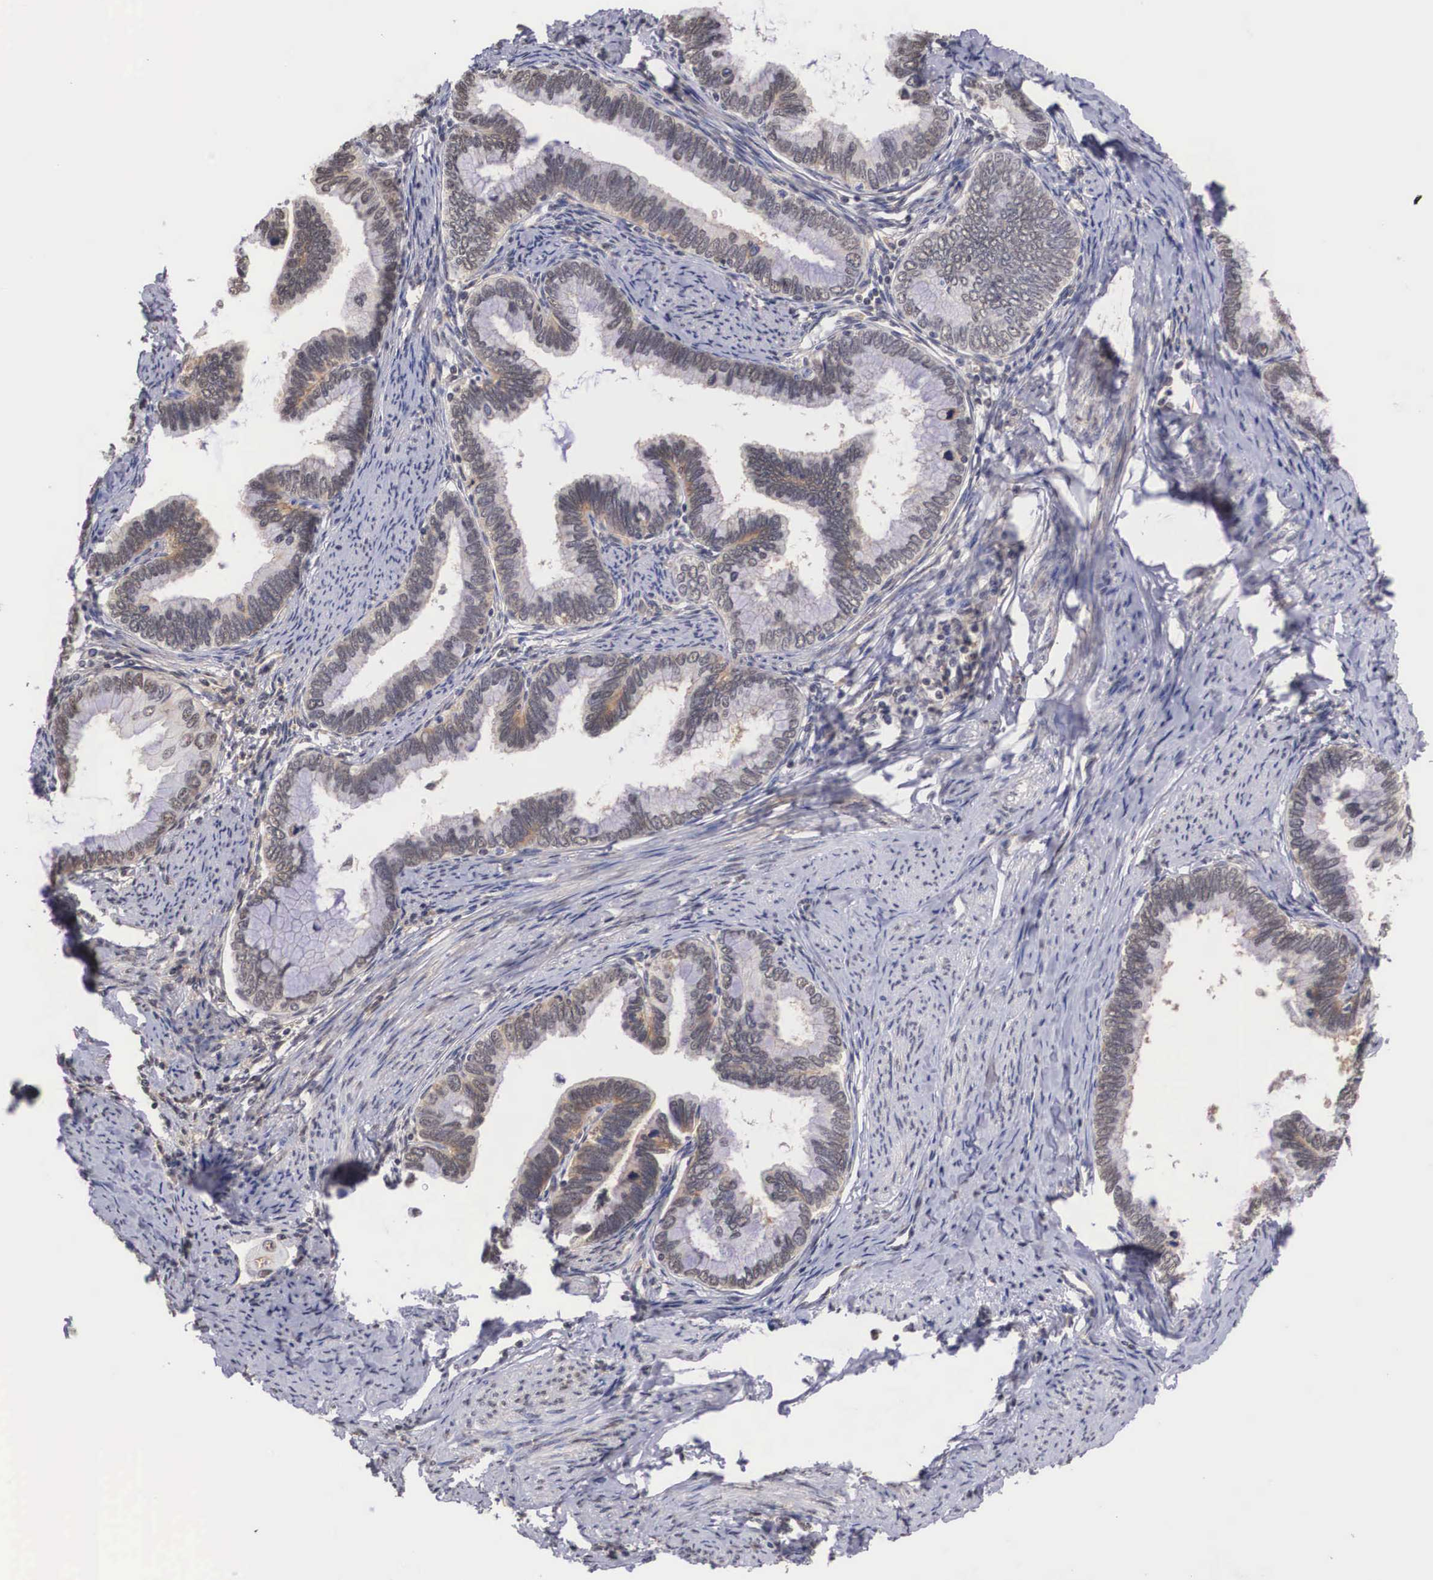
{"staining": {"intensity": "weak", "quantity": "<25%", "location": "cytoplasmic/membranous"}, "tissue": "cervical cancer", "cell_type": "Tumor cells", "image_type": "cancer", "snomed": [{"axis": "morphology", "description": "Adenocarcinoma, NOS"}, {"axis": "topography", "description": "Cervix"}], "caption": "Cervical adenocarcinoma was stained to show a protein in brown. There is no significant positivity in tumor cells.", "gene": "NR4A2", "patient": {"sex": "female", "age": 49}}